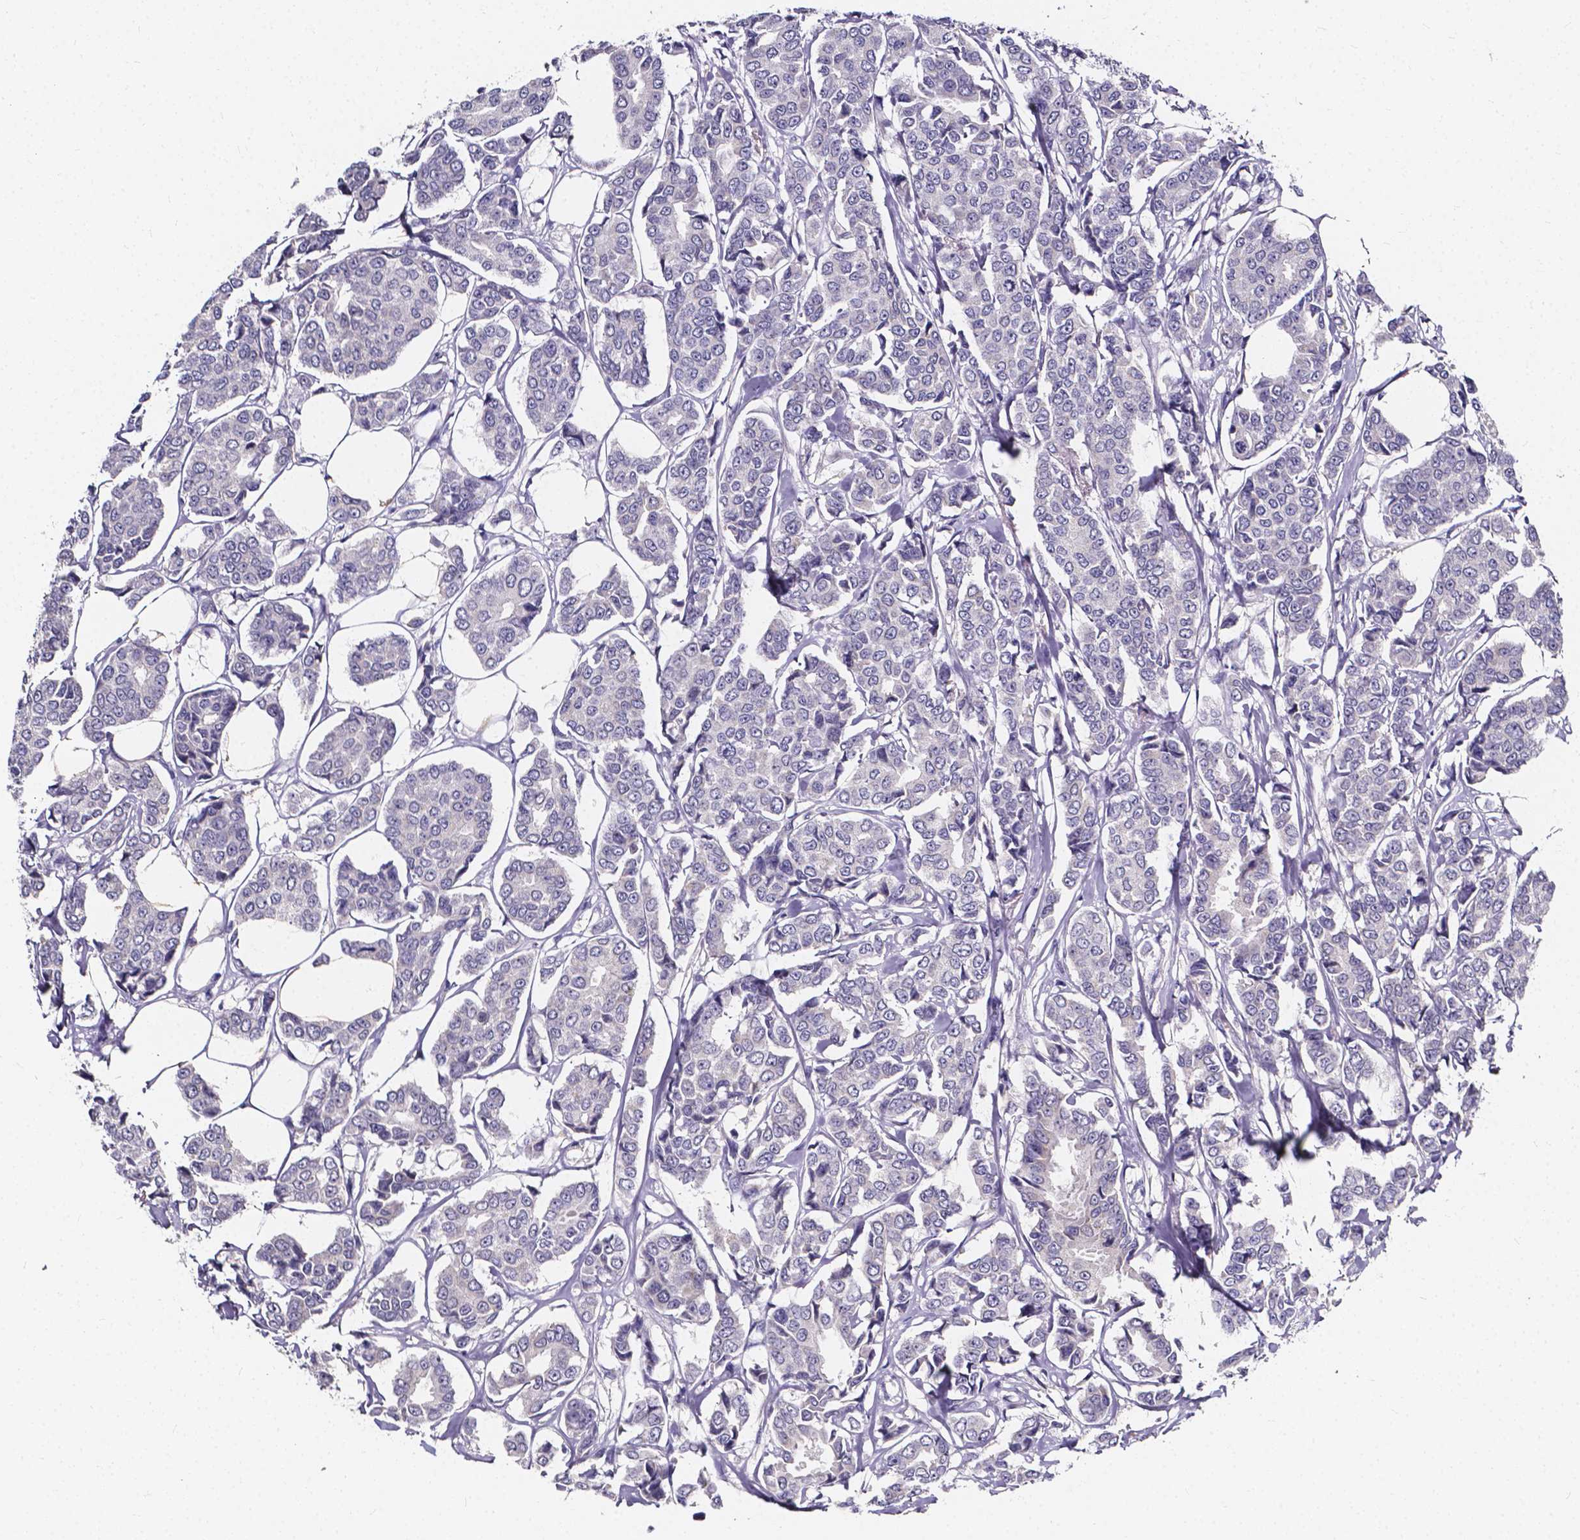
{"staining": {"intensity": "negative", "quantity": "none", "location": "none"}, "tissue": "breast cancer", "cell_type": "Tumor cells", "image_type": "cancer", "snomed": [{"axis": "morphology", "description": "Duct carcinoma"}, {"axis": "topography", "description": "Breast"}], "caption": "The photomicrograph shows no significant positivity in tumor cells of breast cancer (infiltrating ductal carcinoma).", "gene": "THEMIS", "patient": {"sex": "female", "age": 94}}